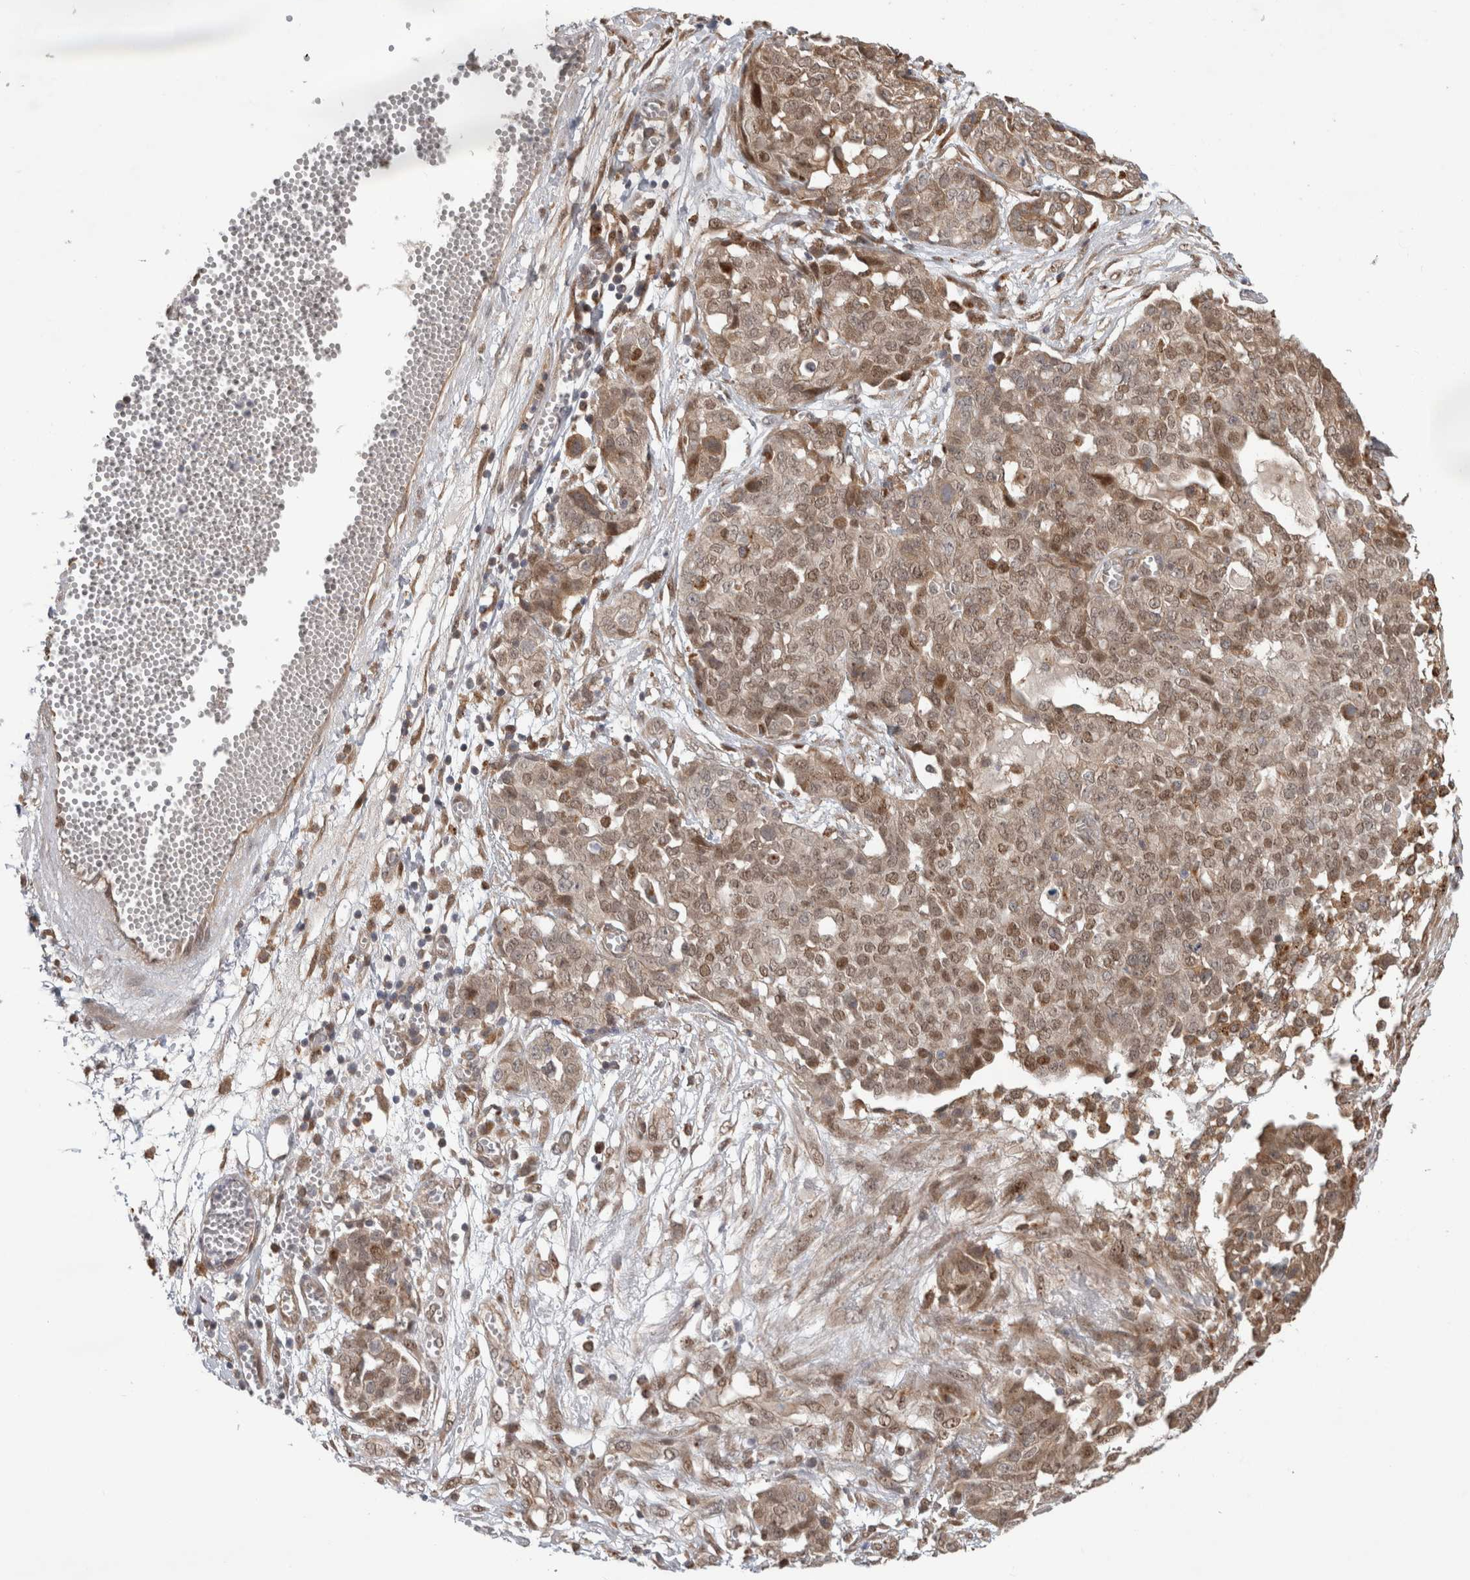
{"staining": {"intensity": "moderate", "quantity": ">75%", "location": "cytoplasmic/membranous,nuclear"}, "tissue": "ovarian cancer", "cell_type": "Tumor cells", "image_type": "cancer", "snomed": [{"axis": "morphology", "description": "Cystadenocarcinoma, serous, NOS"}, {"axis": "topography", "description": "Soft tissue"}, {"axis": "topography", "description": "Ovary"}], "caption": "Protein expression analysis of ovarian serous cystadenocarcinoma displays moderate cytoplasmic/membranous and nuclear positivity in about >75% of tumor cells.", "gene": "NAB2", "patient": {"sex": "female", "age": 57}}